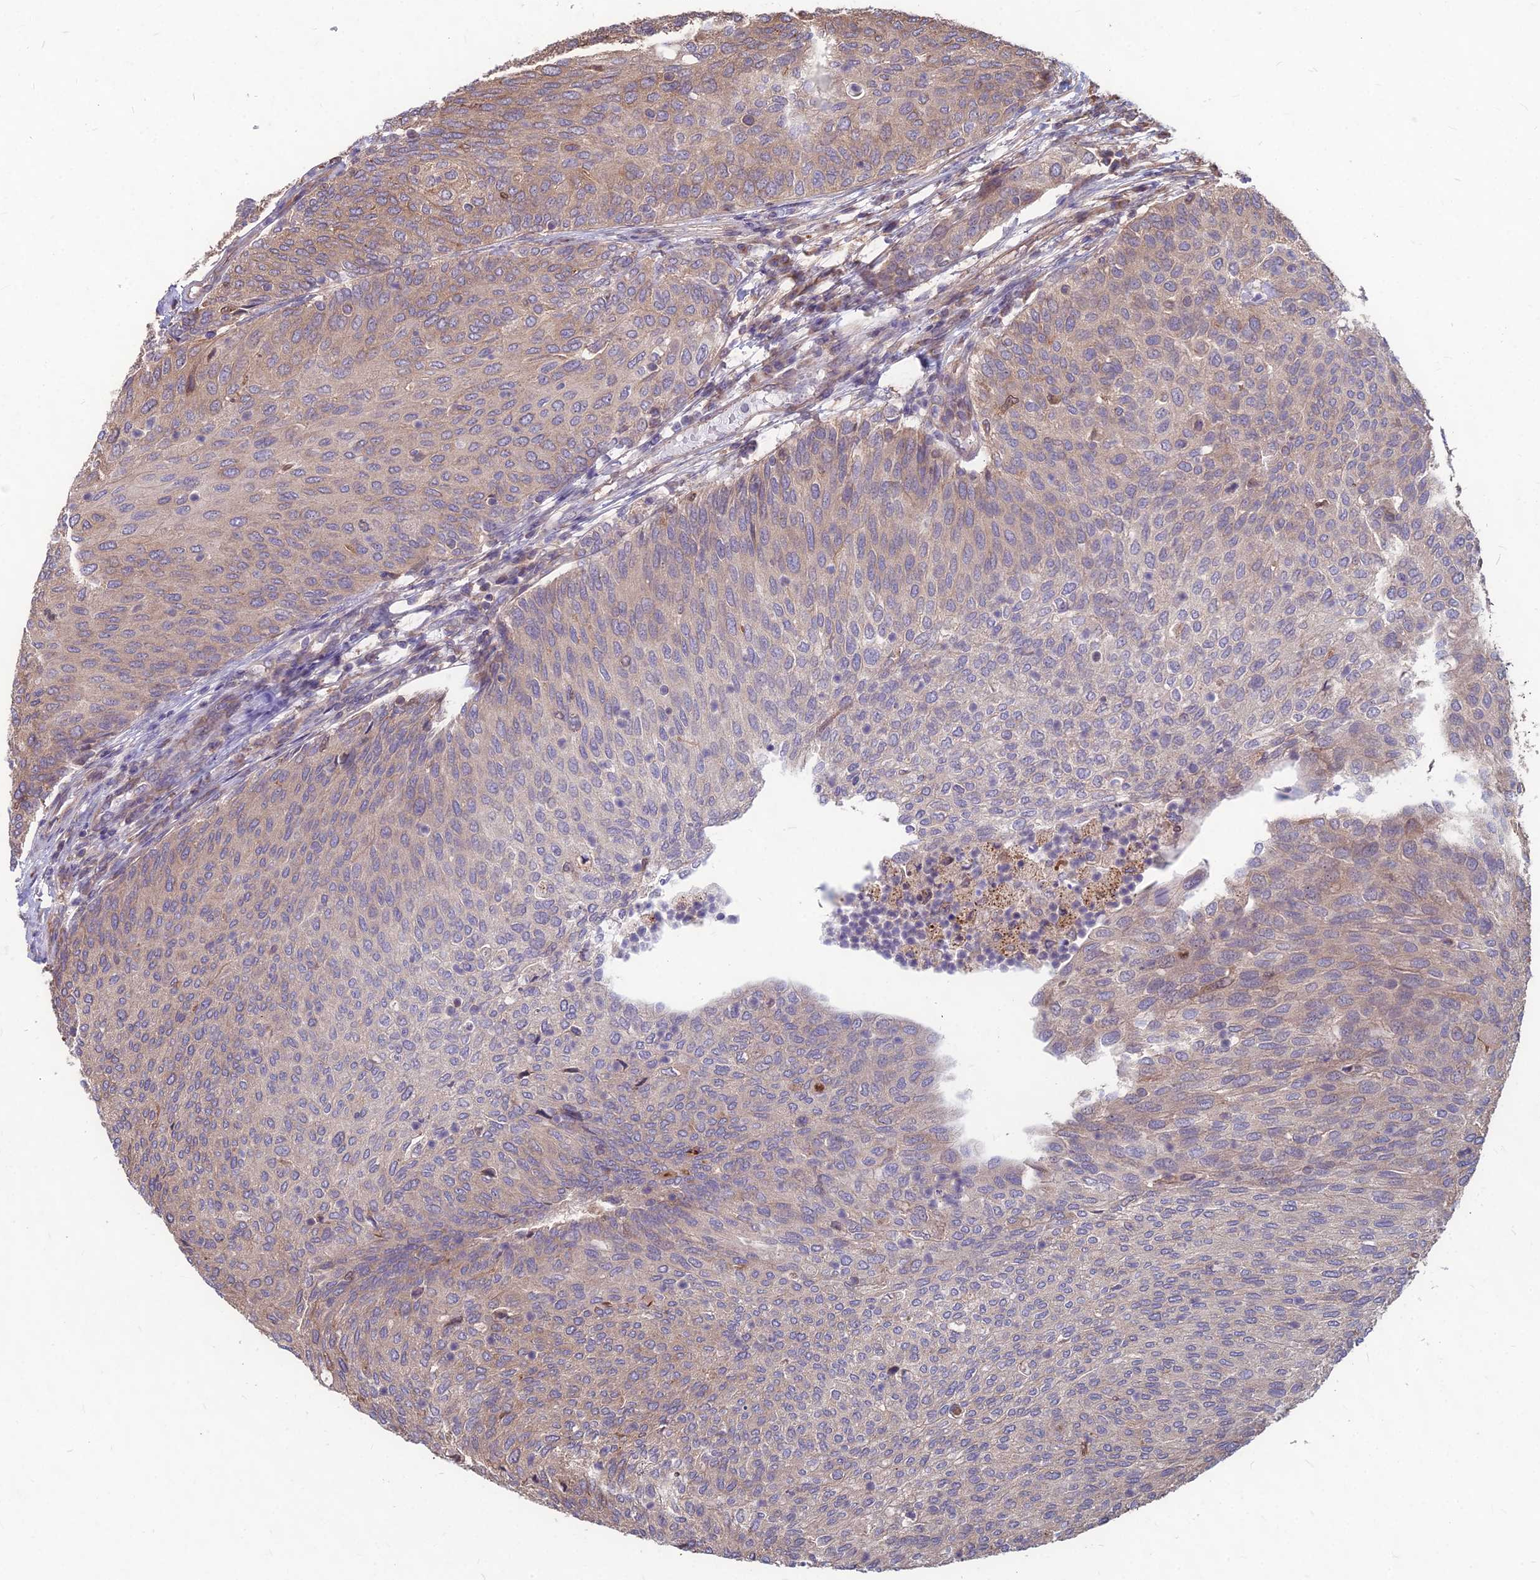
{"staining": {"intensity": "moderate", "quantity": "<25%", "location": "cytoplasmic/membranous"}, "tissue": "urothelial cancer", "cell_type": "Tumor cells", "image_type": "cancer", "snomed": [{"axis": "morphology", "description": "Urothelial carcinoma, Low grade"}, {"axis": "topography", "description": "Urinary bladder"}], "caption": "A high-resolution photomicrograph shows immunohistochemistry staining of urothelial cancer, which displays moderate cytoplasmic/membranous expression in about <25% of tumor cells.", "gene": "LSM6", "patient": {"sex": "female", "age": 79}}